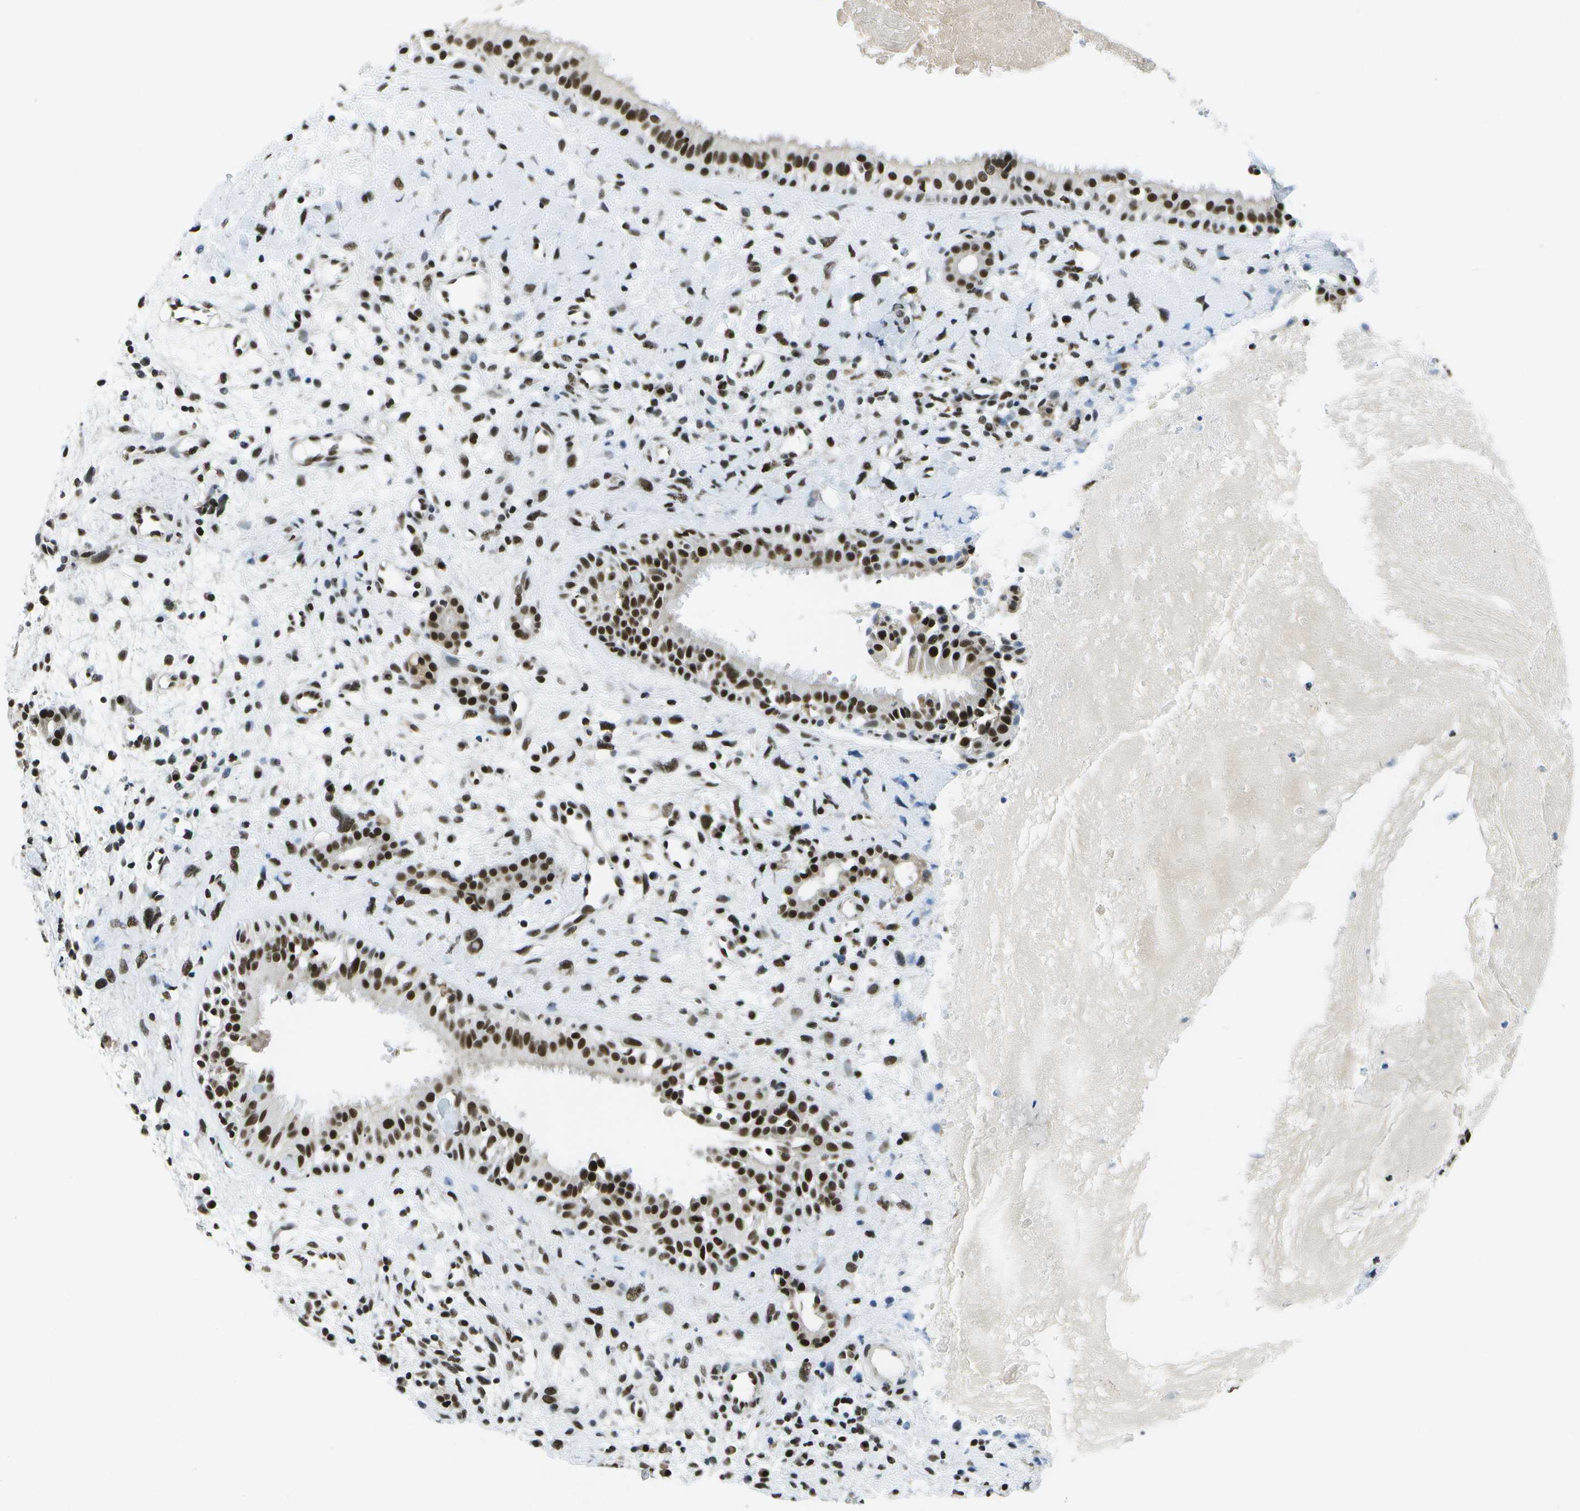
{"staining": {"intensity": "strong", "quantity": ">75%", "location": "nuclear"}, "tissue": "nasopharynx", "cell_type": "Respiratory epithelial cells", "image_type": "normal", "snomed": [{"axis": "morphology", "description": "Normal tissue, NOS"}, {"axis": "topography", "description": "Nasopharynx"}], "caption": "Protein staining by immunohistochemistry (IHC) reveals strong nuclear staining in about >75% of respiratory epithelial cells in normal nasopharynx.", "gene": "NSRP1", "patient": {"sex": "male", "age": 22}}